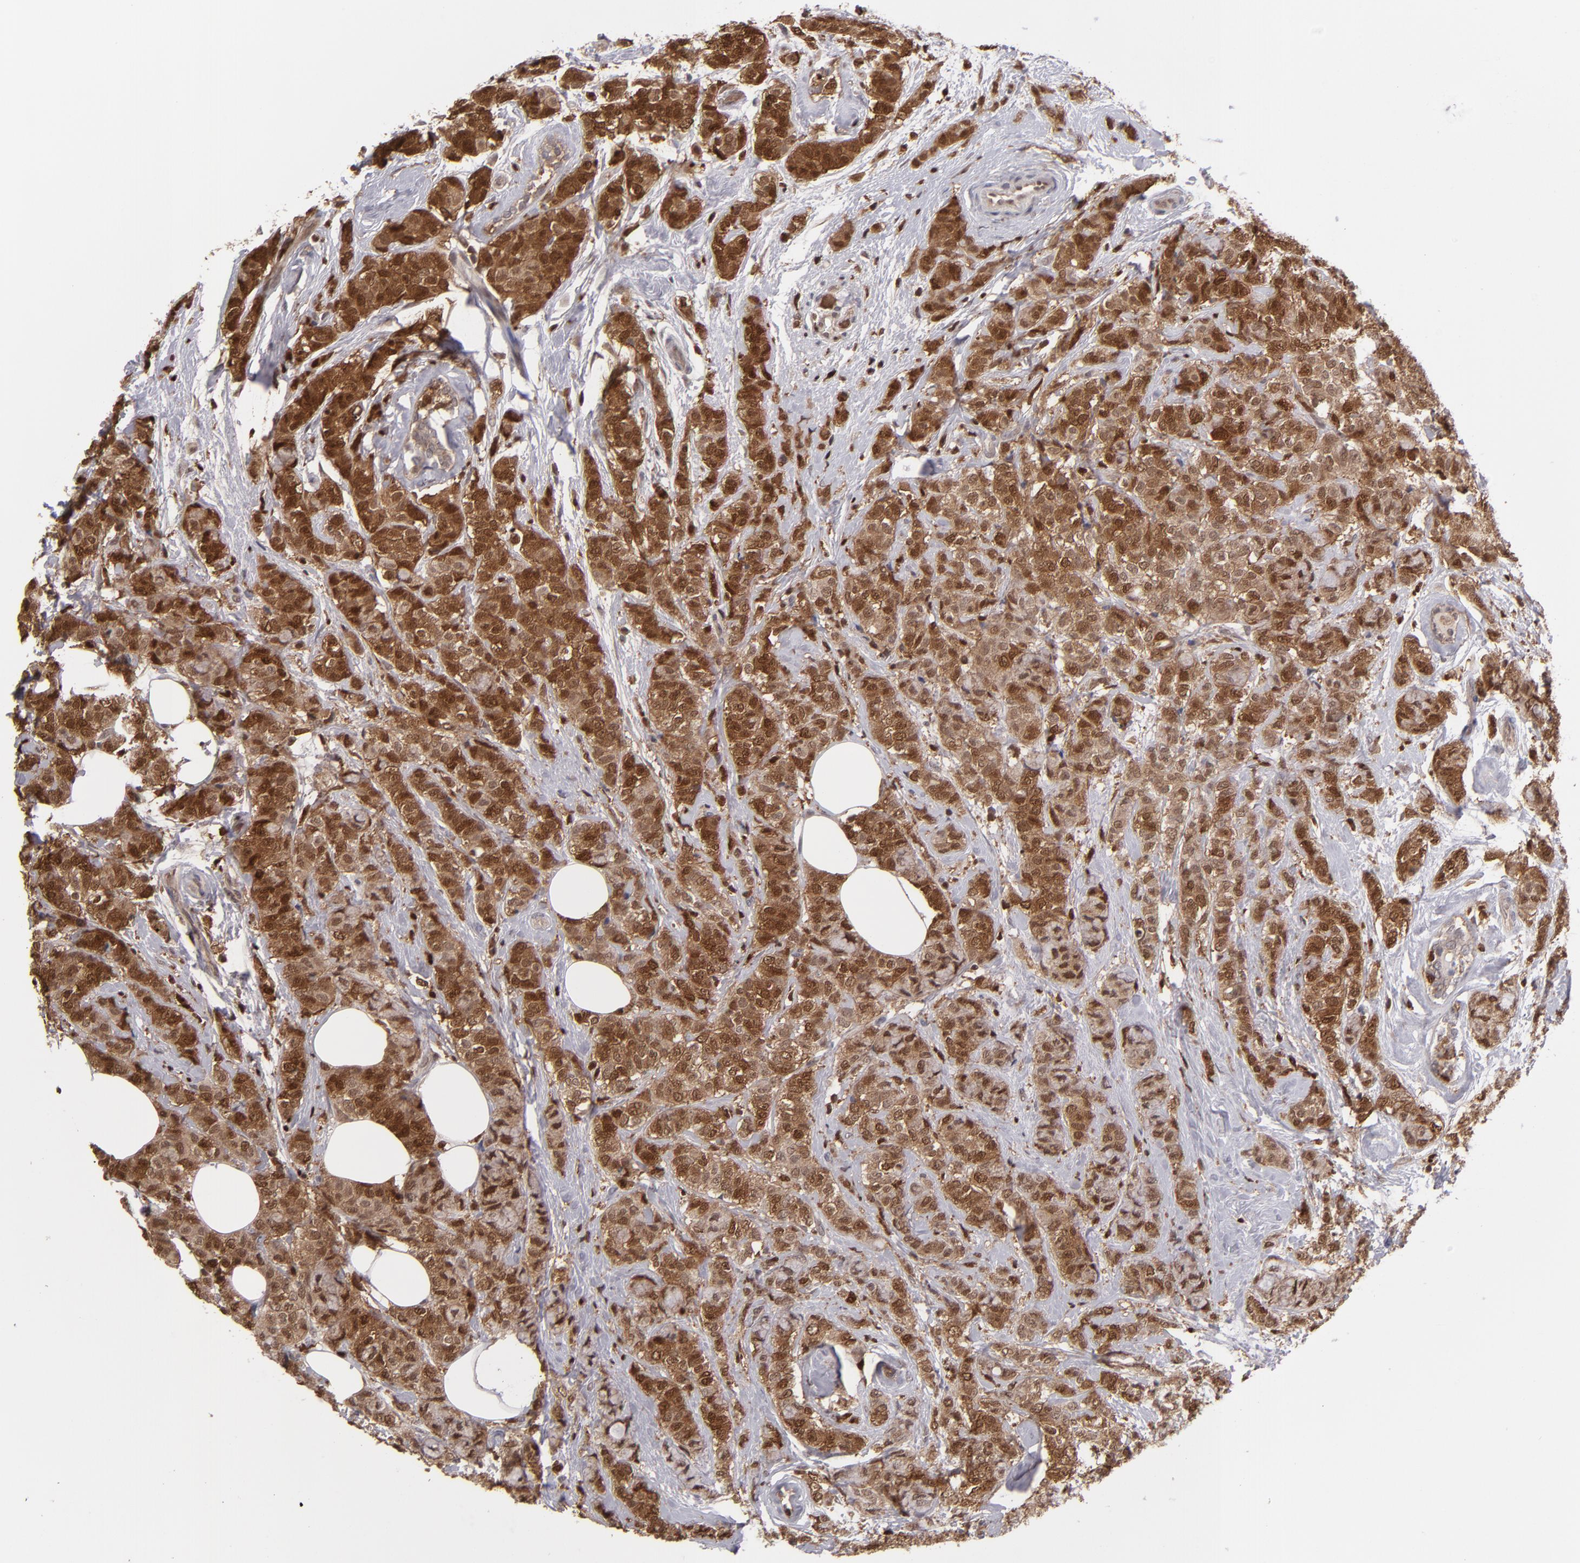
{"staining": {"intensity": "moderate", "quantity": ">75%", "location": "cytoplasmic/membranous,nuclear"}, "tissue": "breast cancer", "cell_type": "Tumor cells", "image_type": "cancer", "snomed": [{"axis": "morphology", "description": "Lobular carcinoma"}, {"axis": "topography", "description": "Breast"}], "caption": "There is medium levels of moderate cytoplasmic/membranous and nuclear expression in tumor cells of breast lobular carcinoma, as demonstrated by immunohistochemical staining (brown color).", "gene": "GRB2", "patient": {"sex": "female", "age": 60}}